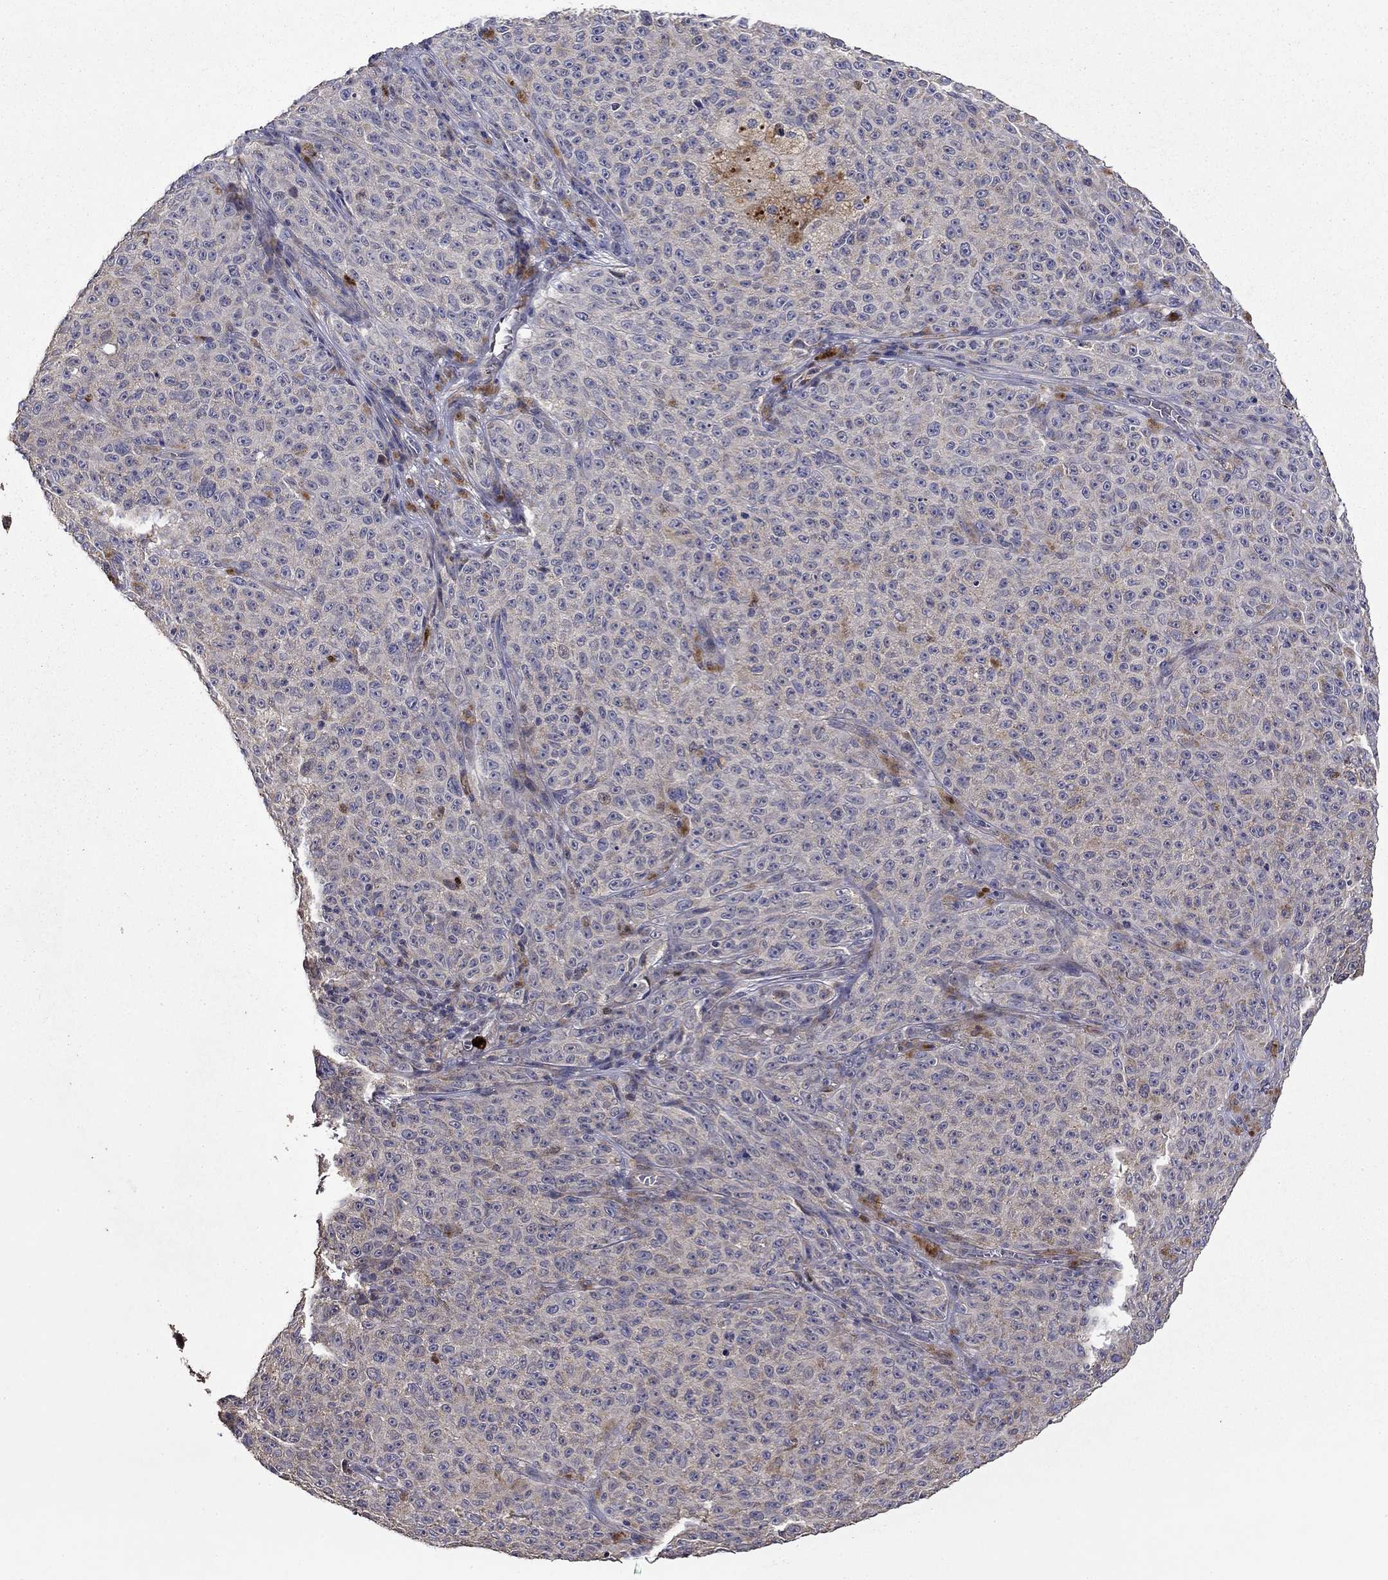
{"staining": {"intensity": "negative", "quantity": "none", "location": "none"}, "tissue": "melanoma", "cell_type": "Tumor cells", "image_type": "cancer", "snomed": [{"axis": "morphology", "description": "Malignant melanoma, NOS"}, {"axis": "topography", "description": "Skin"}], "caption": "There is no significant expression in tumor cells of malignant melanoma.", "gene": "SATB1", "patient": {"sex": "female", "age": 82}}